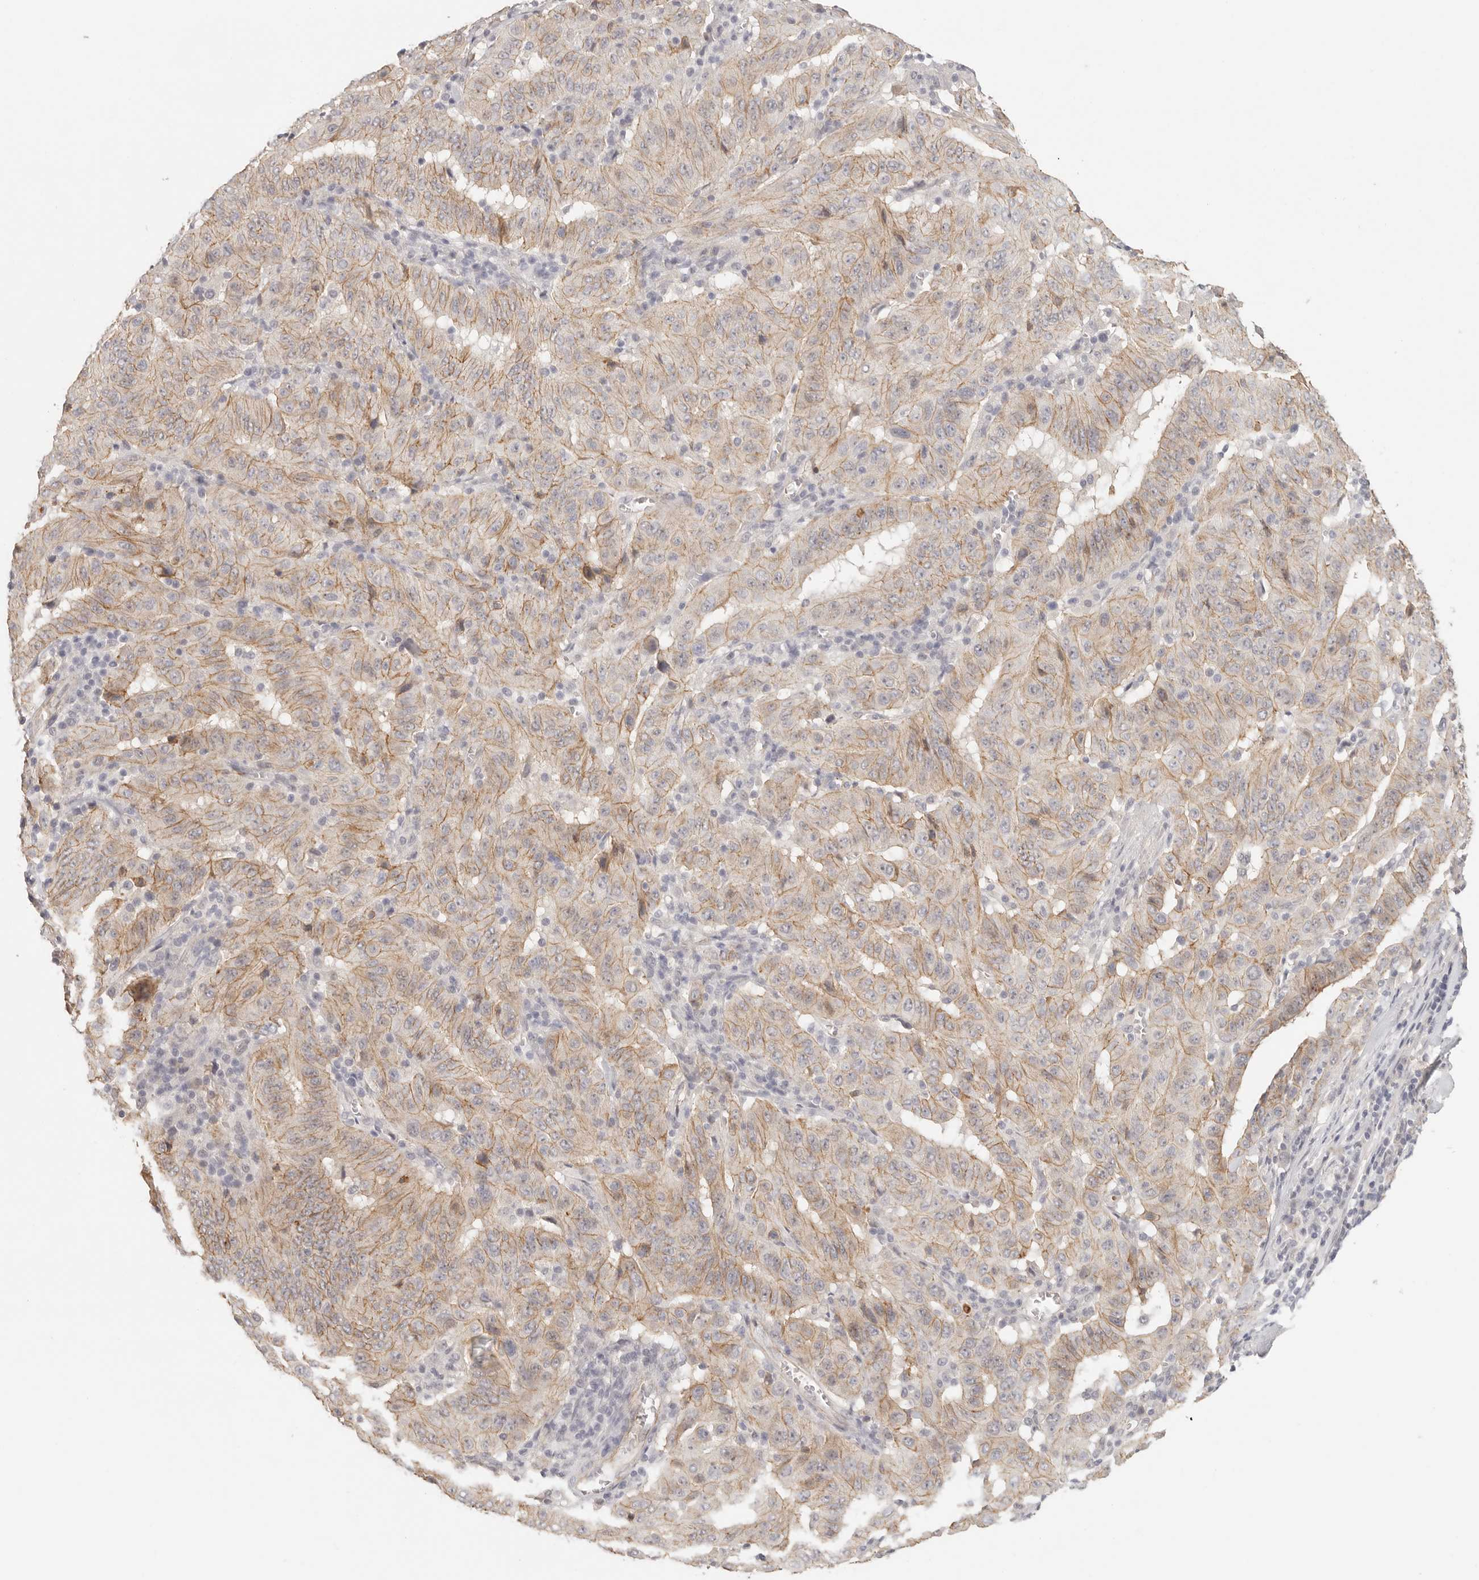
{"staining": {"intensity": "moderate", "quantity": ">75%", "location": "cytoplasmic/membranous"}, "tissue": "pancreatic cancer", "cell_type": "Tumor cells", "image_type": "cancer", "snomed": [{"axis": "morphology", "description": "Adenocarcinoma, NOS"}, {"axis": "topography", "description": "Pancreas"}], "caption": "Adenocarcinoma (pancreatic) stained with IHC exhibits moderate cytoplasmic/membranous staining in approximately >75% of tumor cells. (Brightfield microscopy of DAB IHC at high magnification).", "gene": "ANXA9", "patient": {"sex": "male", "age": 63}}